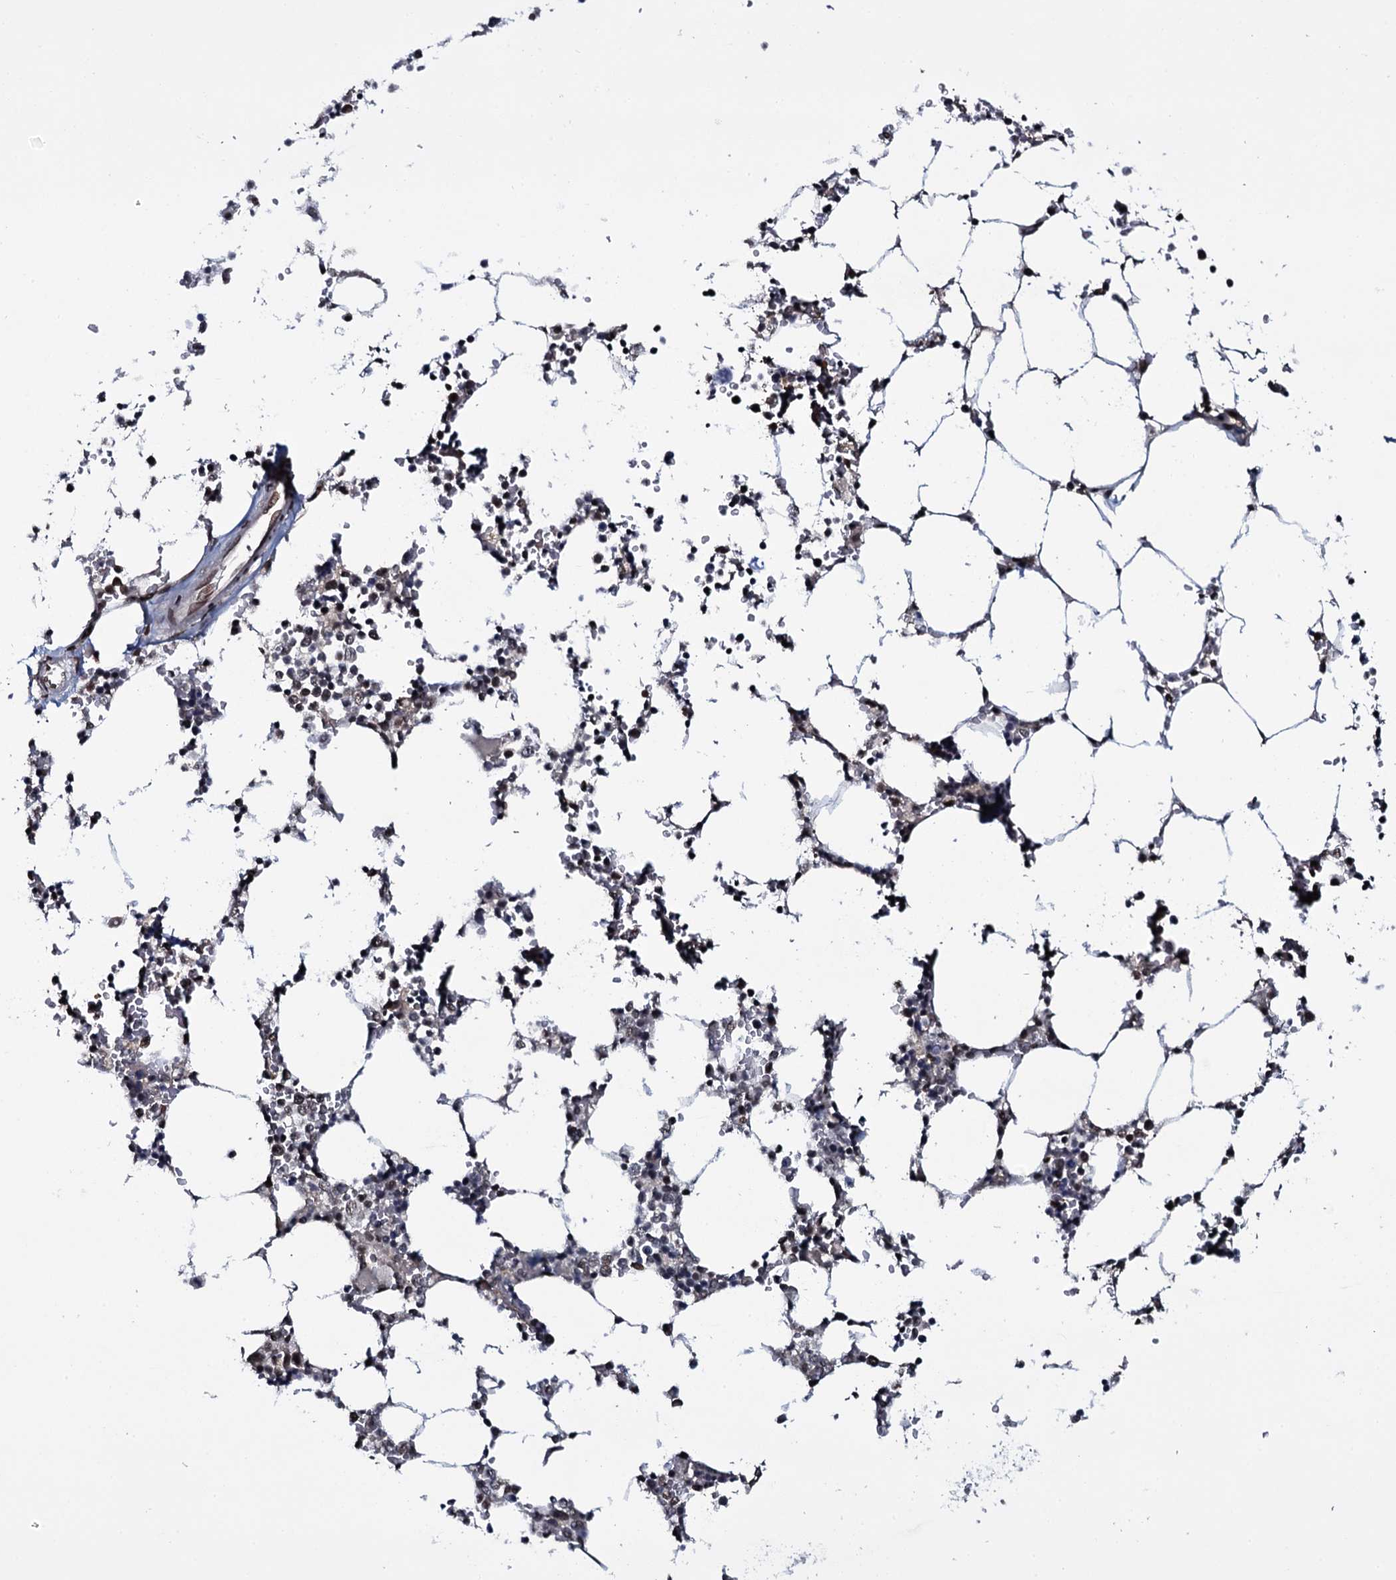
{"staining": {"intensity": "moderate", "quantity": "<25%", "location": "nuclear"}, "tissue": "bone marrow", "cell_type": "Hematopoietic cells", "image_type": "normal", "snomed": [{"axis": "morphology", "description": "Normal tissue, NOS"}, {"axis": "topography", "description": "Bone marrow"}], "caption": "Immunohistochemistry (IHC) image of unremarkable bone marrow: human bone marrow stained using immunohistochemistry (IHC) displays low levels of moderate protein expression localized specifically in the nuclear of hematopoietic cells, appearing as a nuclear brown color.", "gene": "SH2D4B", "patient": {"sex": "male", "age": 64}}